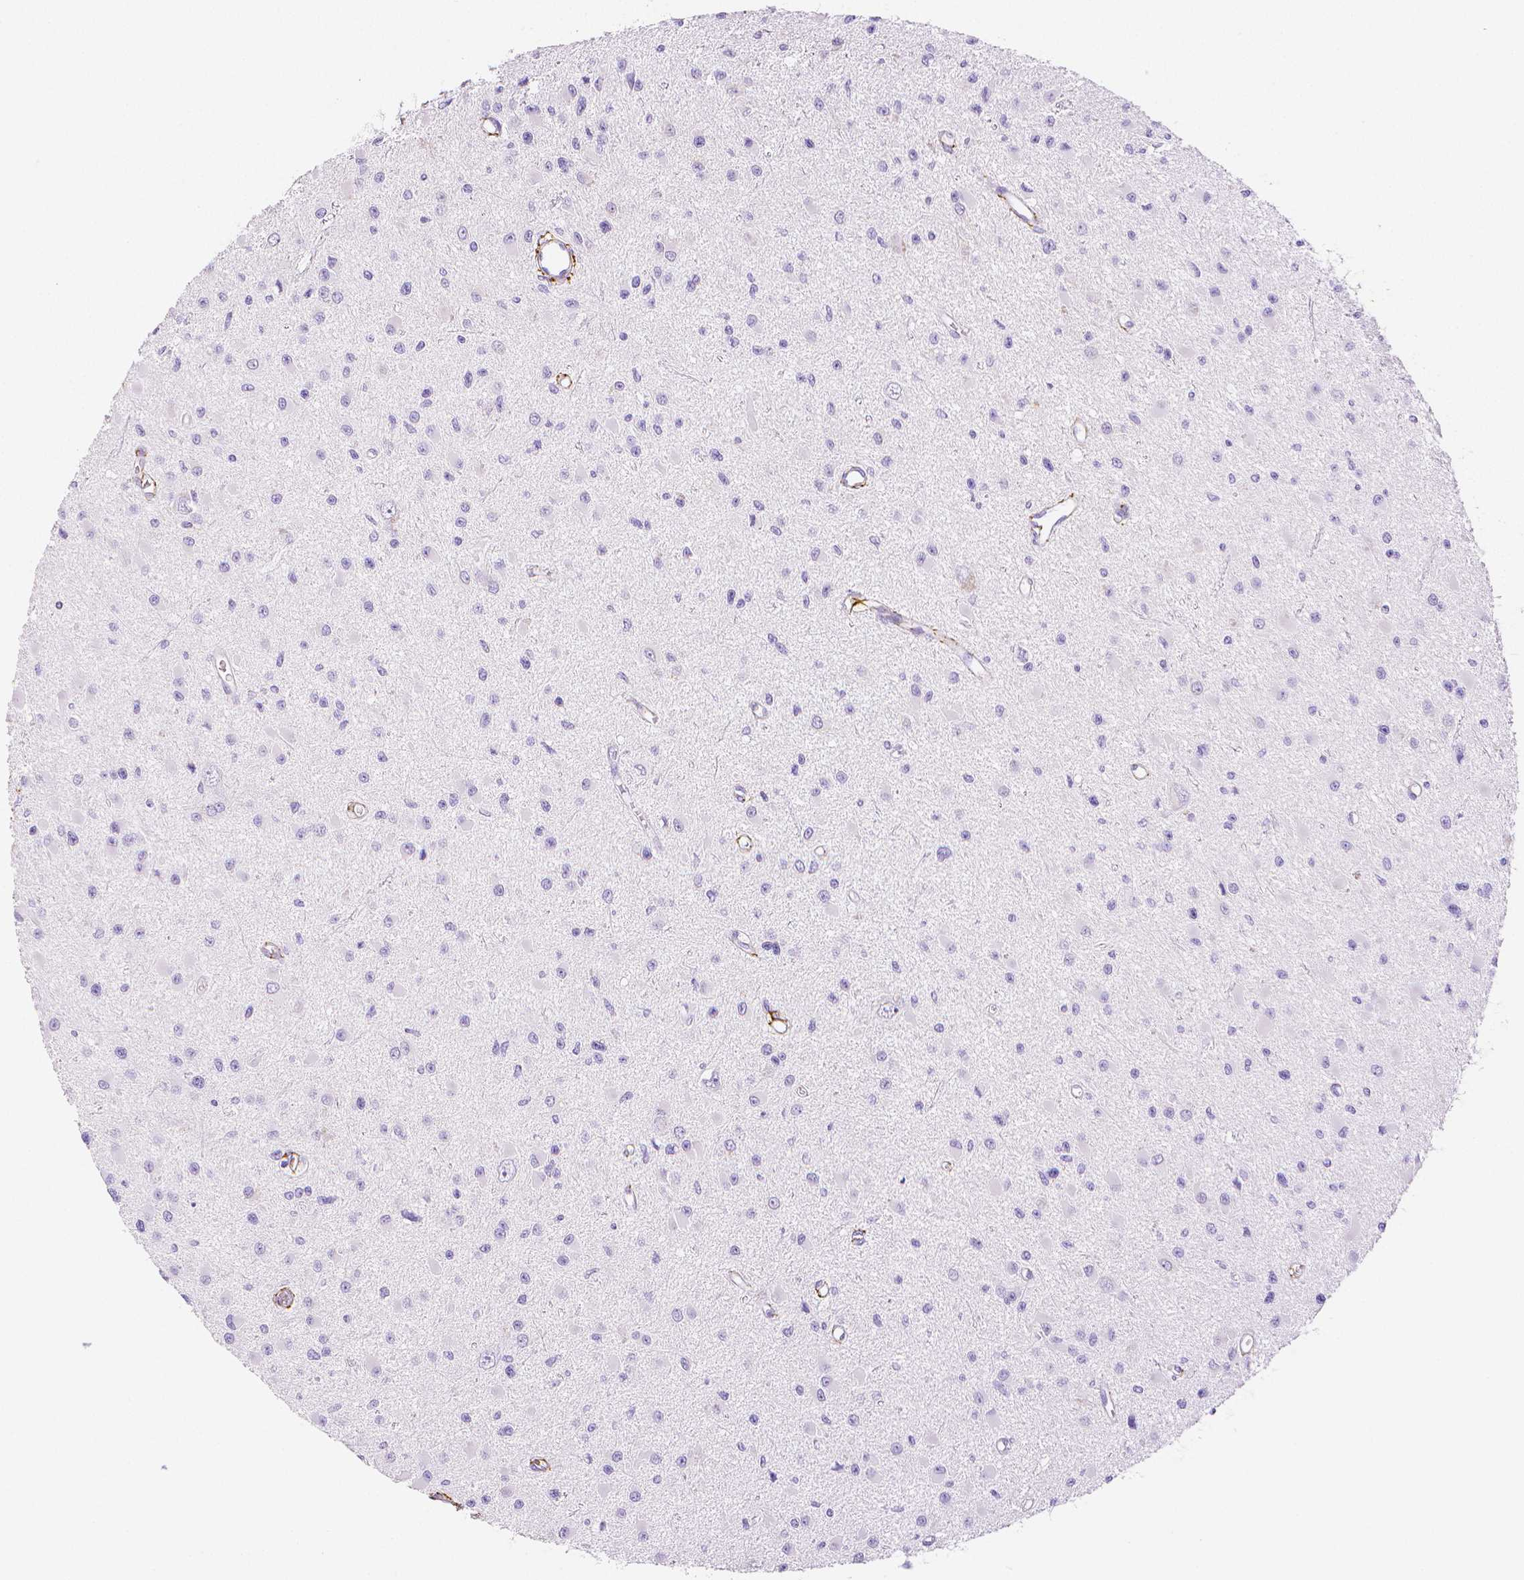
{"staining": {"intensity": "negative", "quantity": "none", "location": "none"}, "tissue": "glioma", "cell_type": "Tumor cells", "image_type": "cancer", "snomed": [{"axis": "morphology", "description": "Glioma, malignant, High grade"}, {"axis": "topography", "description": "Brain"}], "caption": "Tumor cells show no significant positivity in malignant glioma (high-grade).", "gene": "FBN1", "patient": {"sex": "male", "age": 54}}